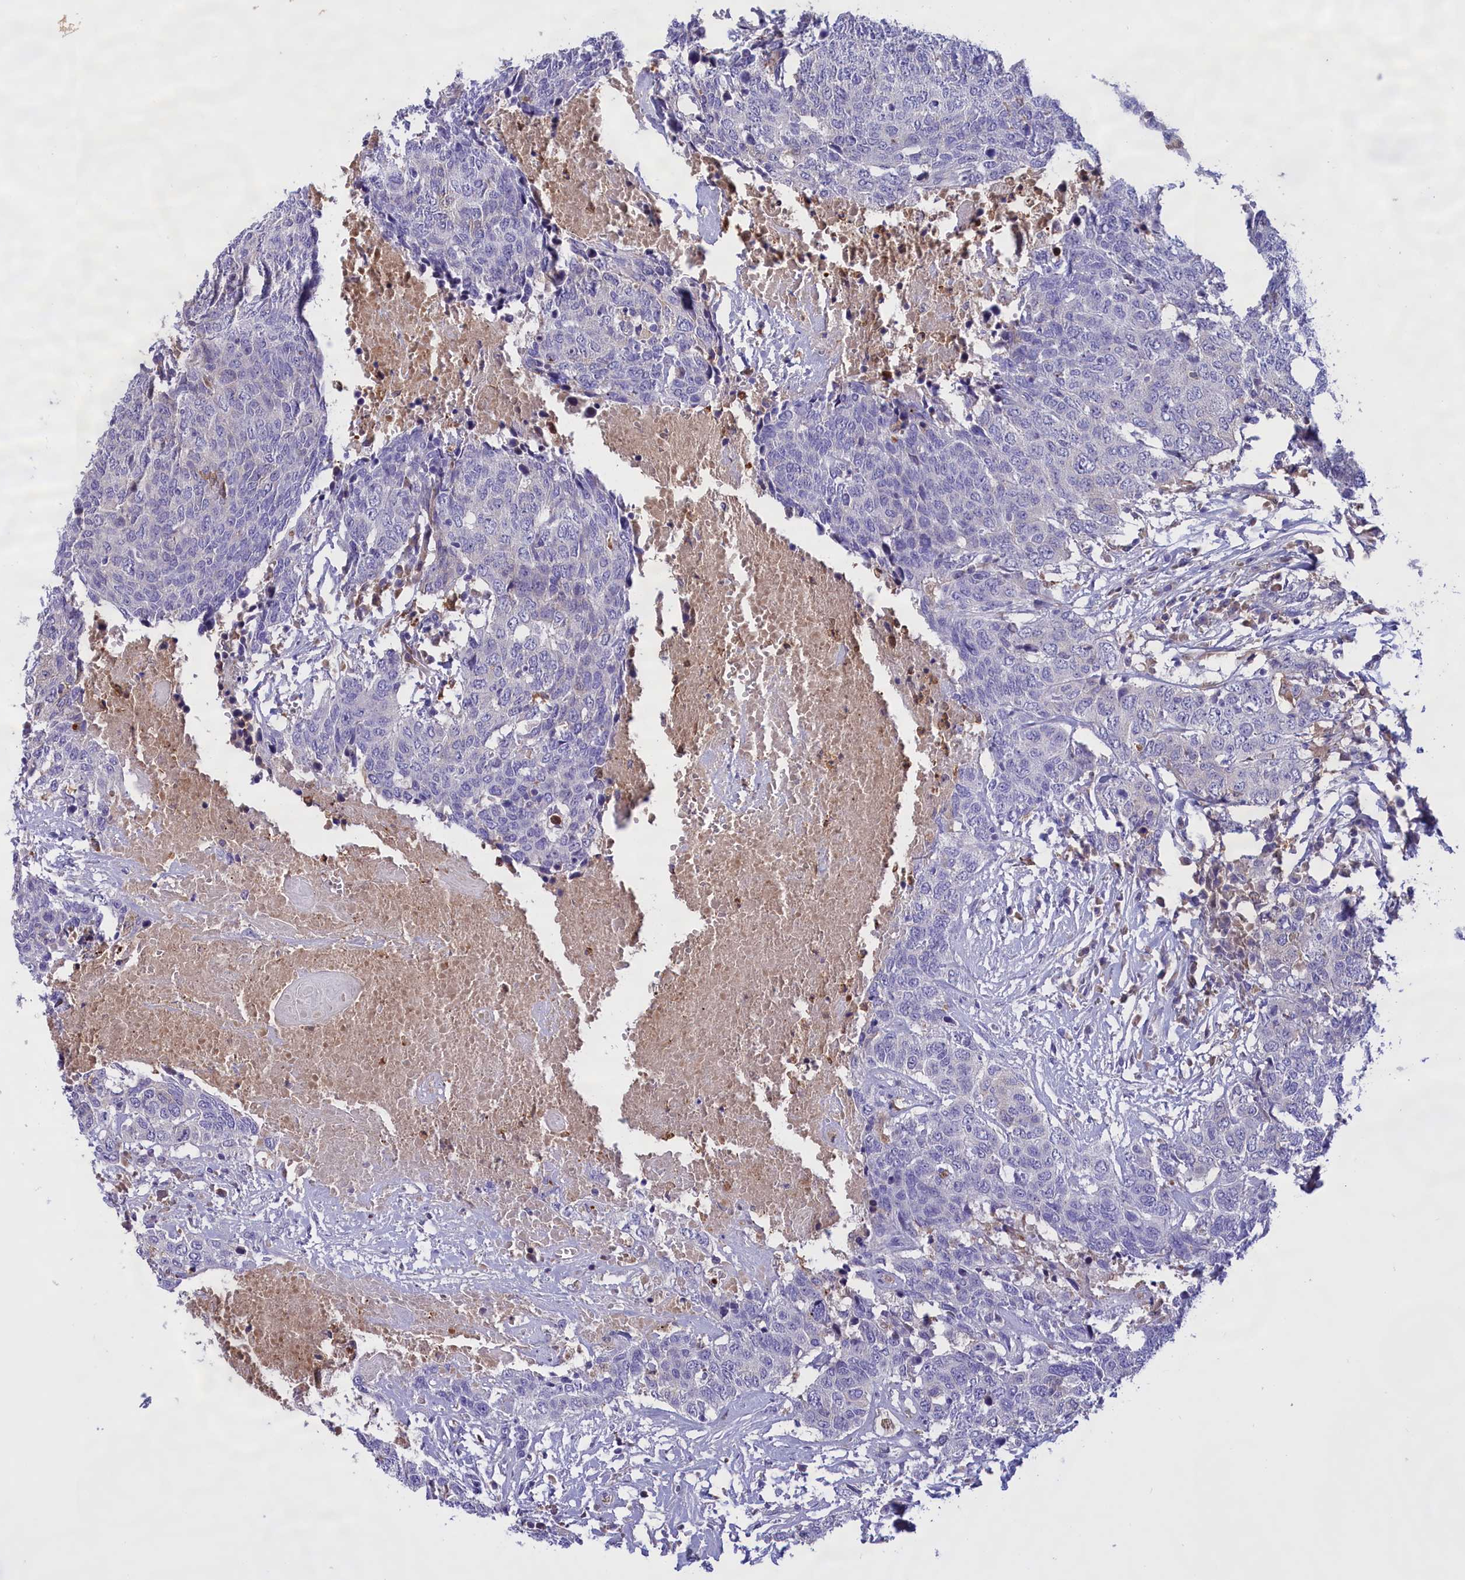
{"staining": {"intensity": "negative", "quantity": "none", "location": "none"}, "tissue": "head and neck cancer", "cell_type": "Tumor cells", "image_type": "cancer", "snomed": [{"axis": "morphology", "description": "Squamous cell carcinoma, NOS"}, {"axis": "topography", "description": "Head-Neck"}], "caption": "Tumor cells show no significant protein positivity in head and neck squamous cell carcinoma.", "gene": "FAM149B1", "patient": {"sex": "male", "age": 66}}